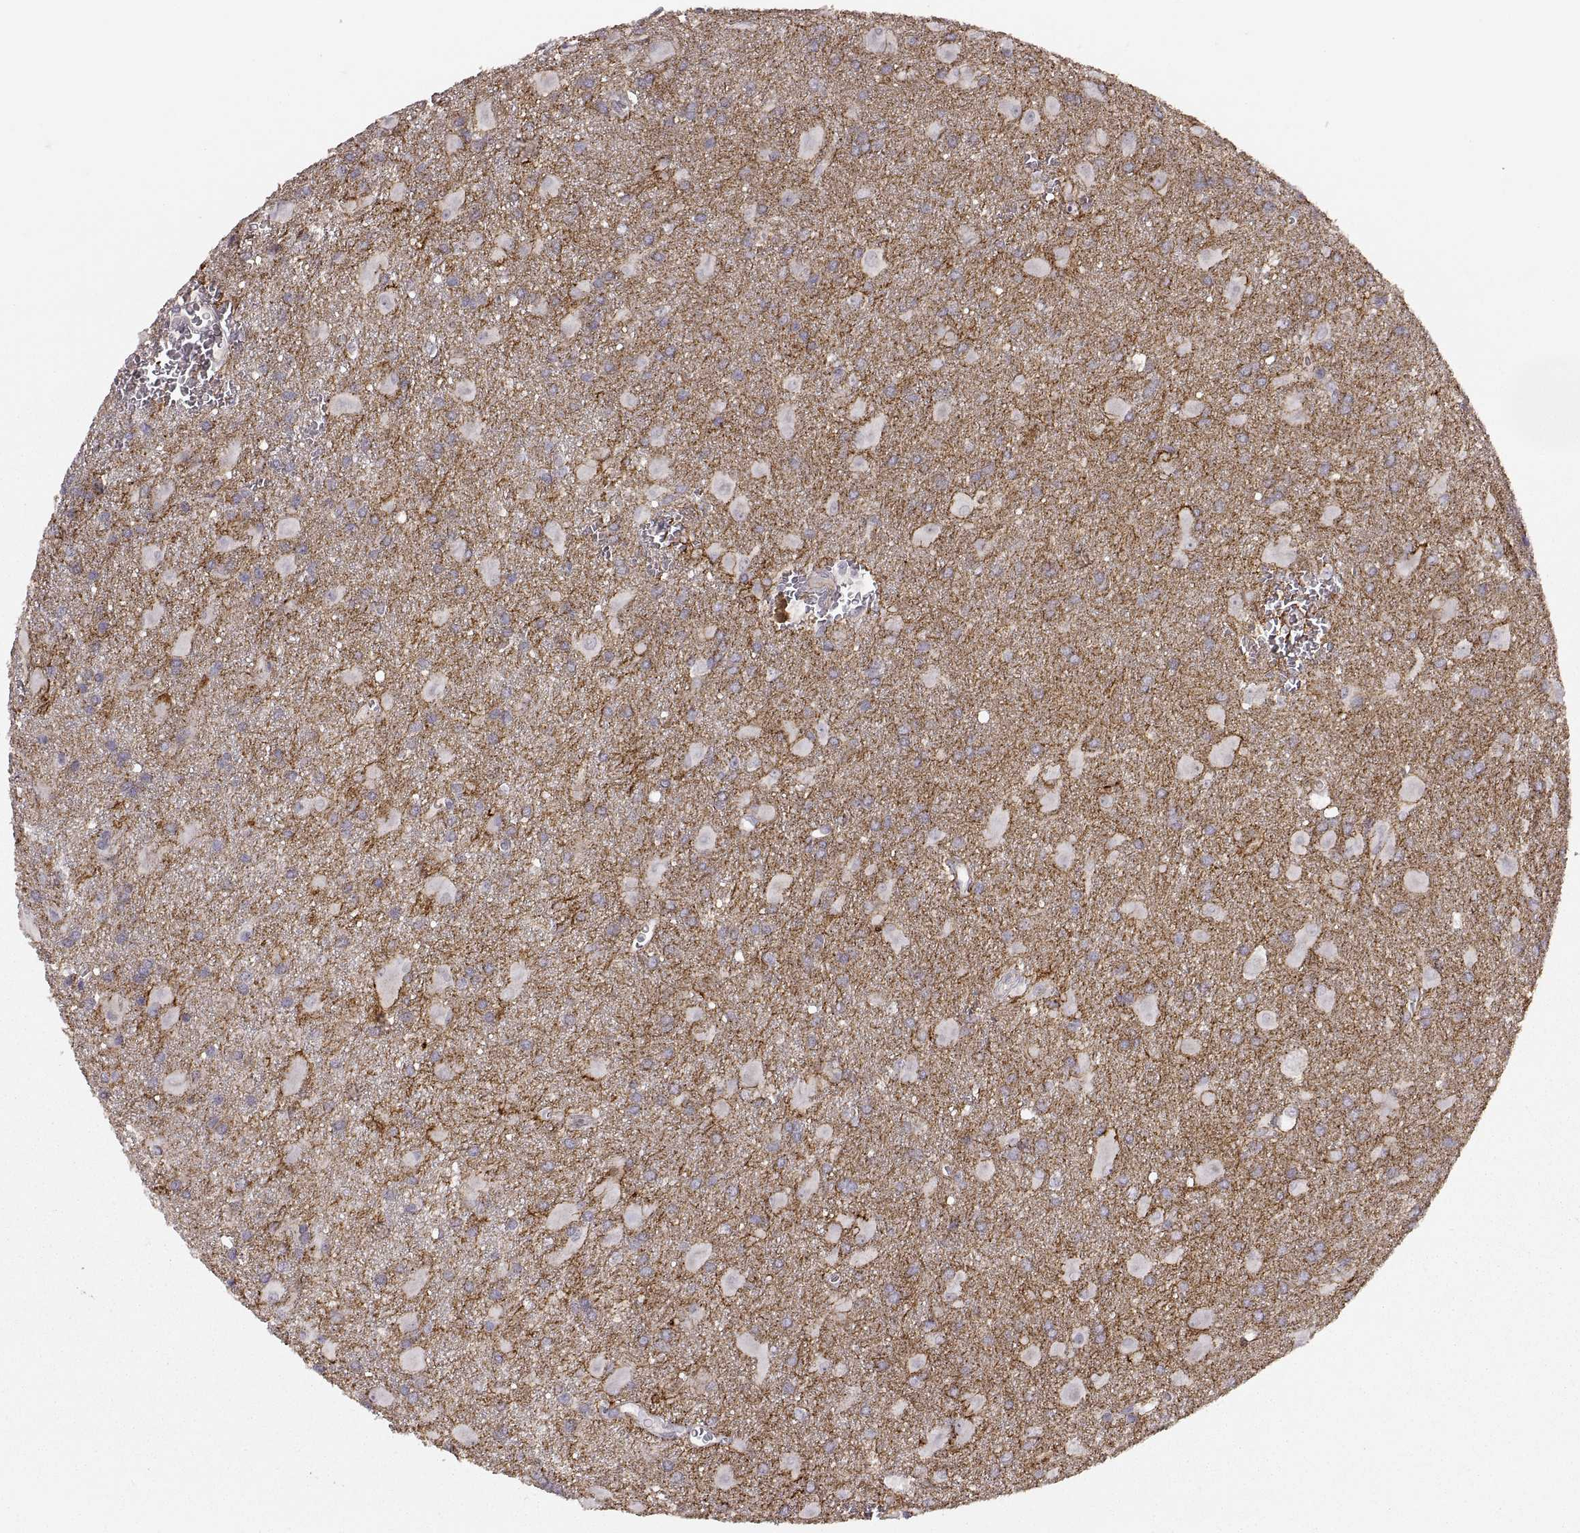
{"staining": {"intensity": "negative", "quantity": "none", "location": "none"}, "tissue": "glioma", "cell_type": "Tumor cells", "image_type": "cancer", "snomed": [{"axis": "morphology", "description": "Glioma, malignant, Low grade"}, {"axis": "topography", "description": "Brain"}], "caption": "Tumor cells show no significant protein positivity in low-grade glioma (malignant).", "gene": "CDH2", "patient": {"sex": "male", "age": 58}}